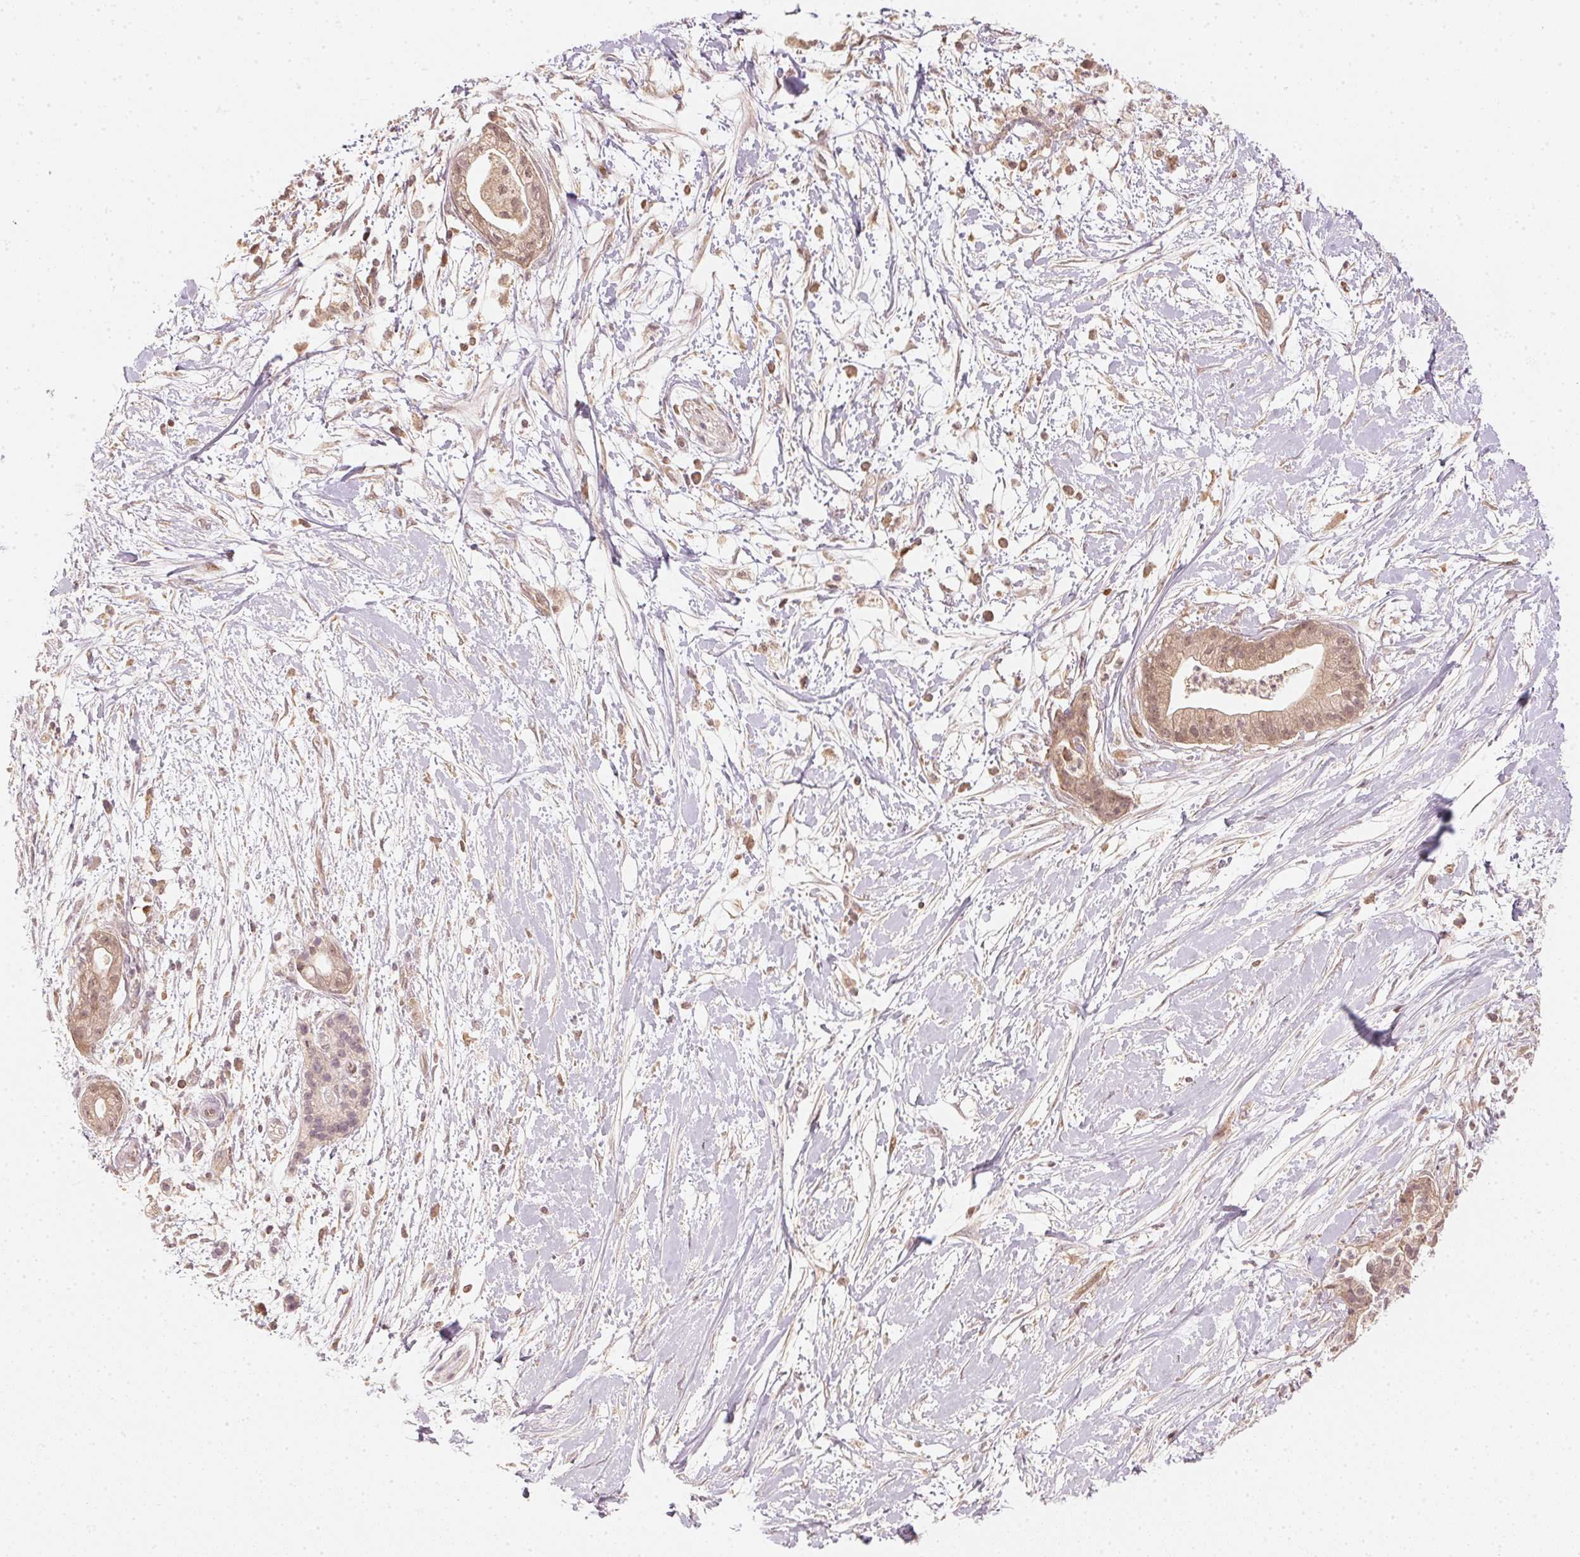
{"staining": {"intensity": "weak", "quantity": ">75%", "location": "cytoplasmic/membranous,nuclear"}, "tissue": "pancreatic cancer", "cell_type": "Tumor cells", "image_type": "cancer", "snomed": [{"axis": "morphology", "description": "Normal tissue, NOS"}, {"axis": "morphology", "description": "Adenocarcinoma, NOS"}, {"axis": "topography", "description": "Lymph node"}, {"axis": "topography", "description": "Pancreas"}], "caption": "An IHC image of tumor tissue is shown. Protein staining in brown labels weak cytoplasmic/membranous and nuclear positivity in pancreatic cancer within tumor cells. The staining was performed using DAB, with brown indicating positive protein expression. Nuclei are stained blue with hematoxylin.", "gene": "UBE2L3", "patient": {"sex": "female", "age": 58}}